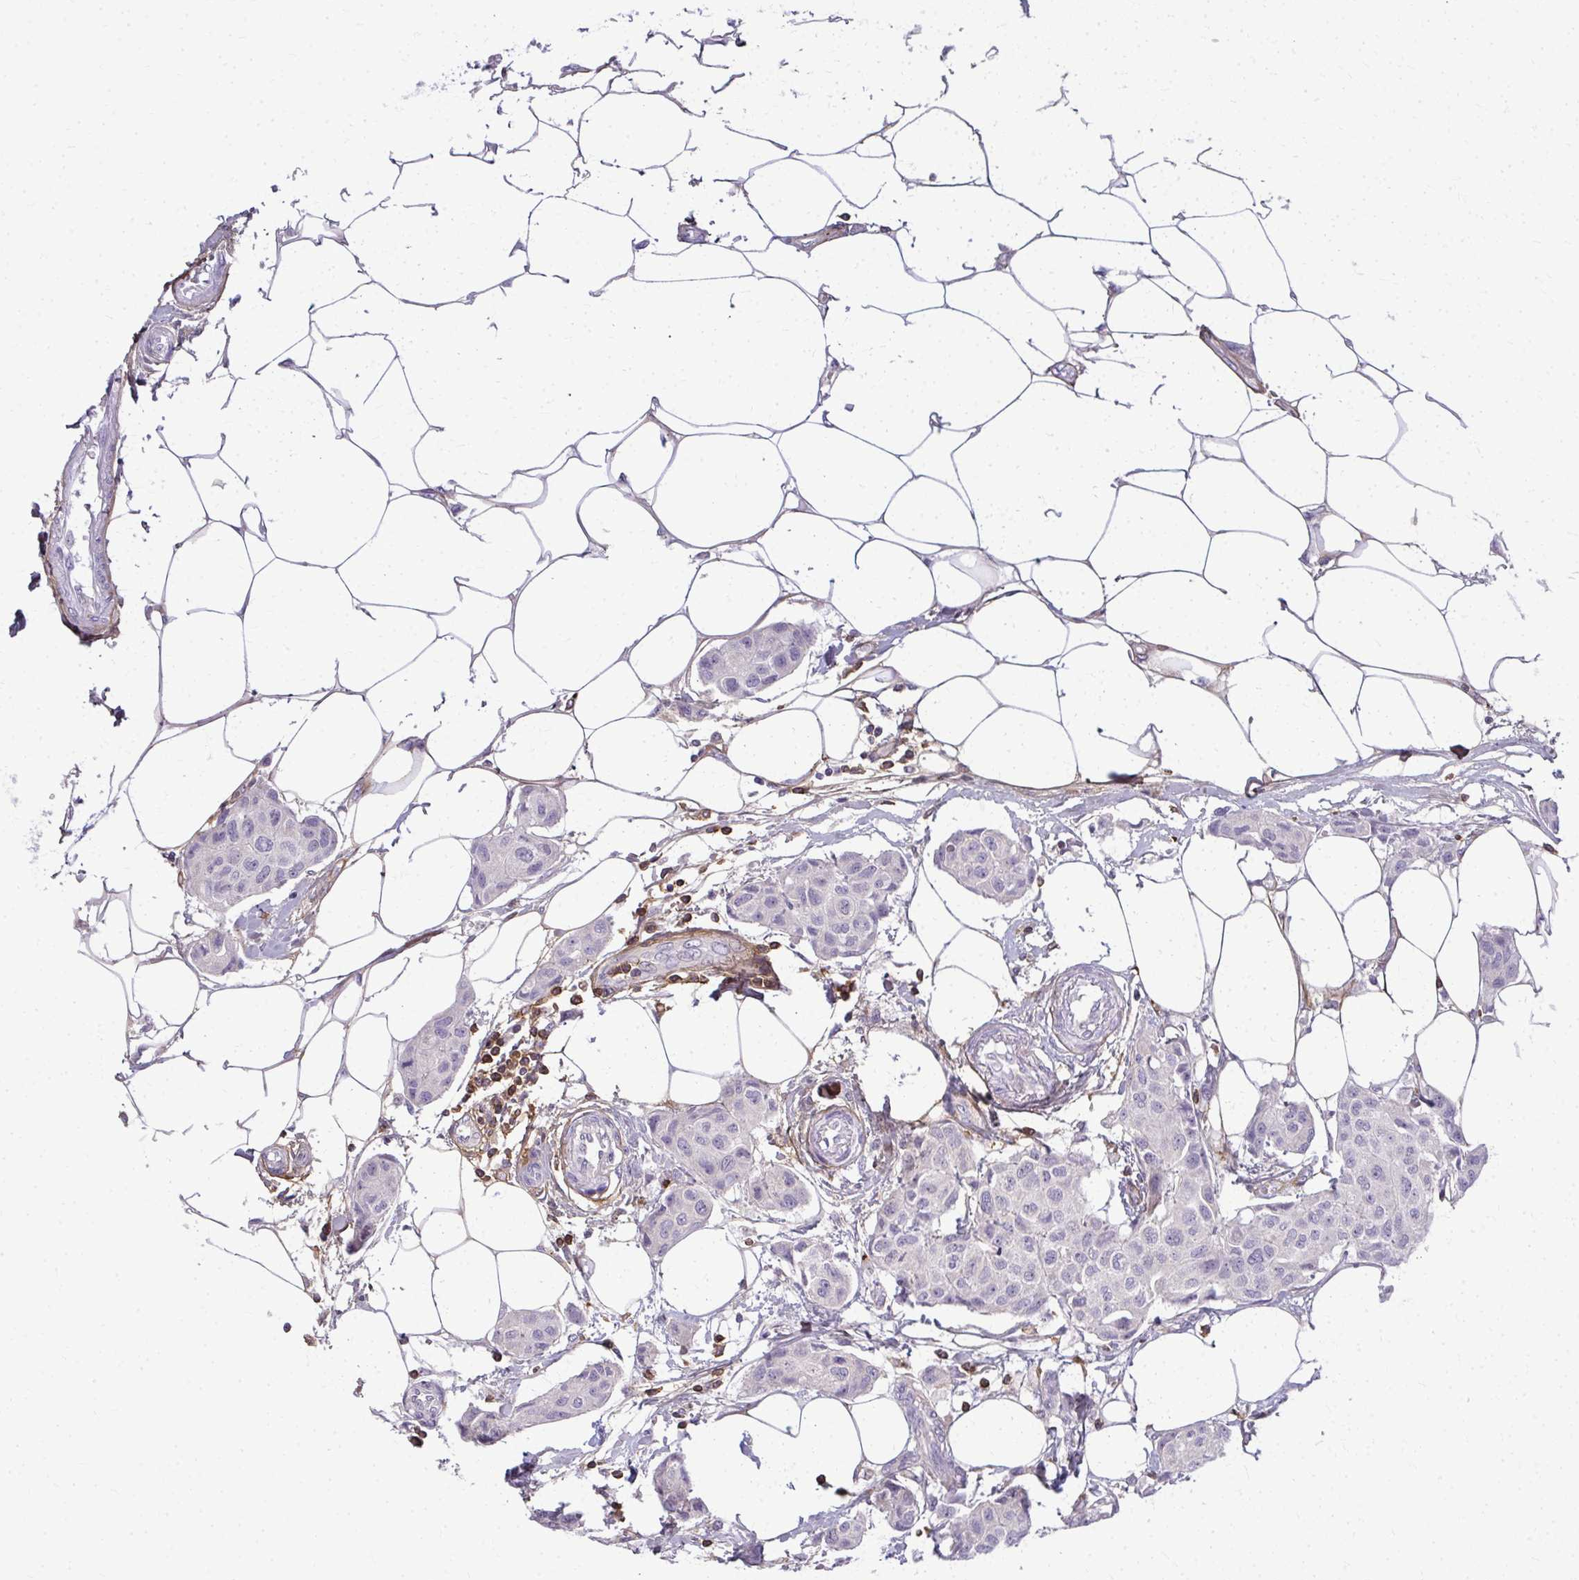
{"staining": {"intensity": "negative", "quantity": "none", "location": "none"}, "tissue": "breast cancer", "cell_type": "Tumor cells", "image_type": "cancer", "snomed": [{"axis": "morphology", "description": "Duct carcinoma"}, {"axis": "topography", "description": "Breast"}, {"axis": "topography", "description": "Lymph node"}], "caption": "High power microscopy photomicrograph of an IHC histopathology image of breast intraductal carcinoma, revealing no significant expression in tumor cells.", "gene": "AP5M1", "patient": {"sex": "female", "age": 80}}